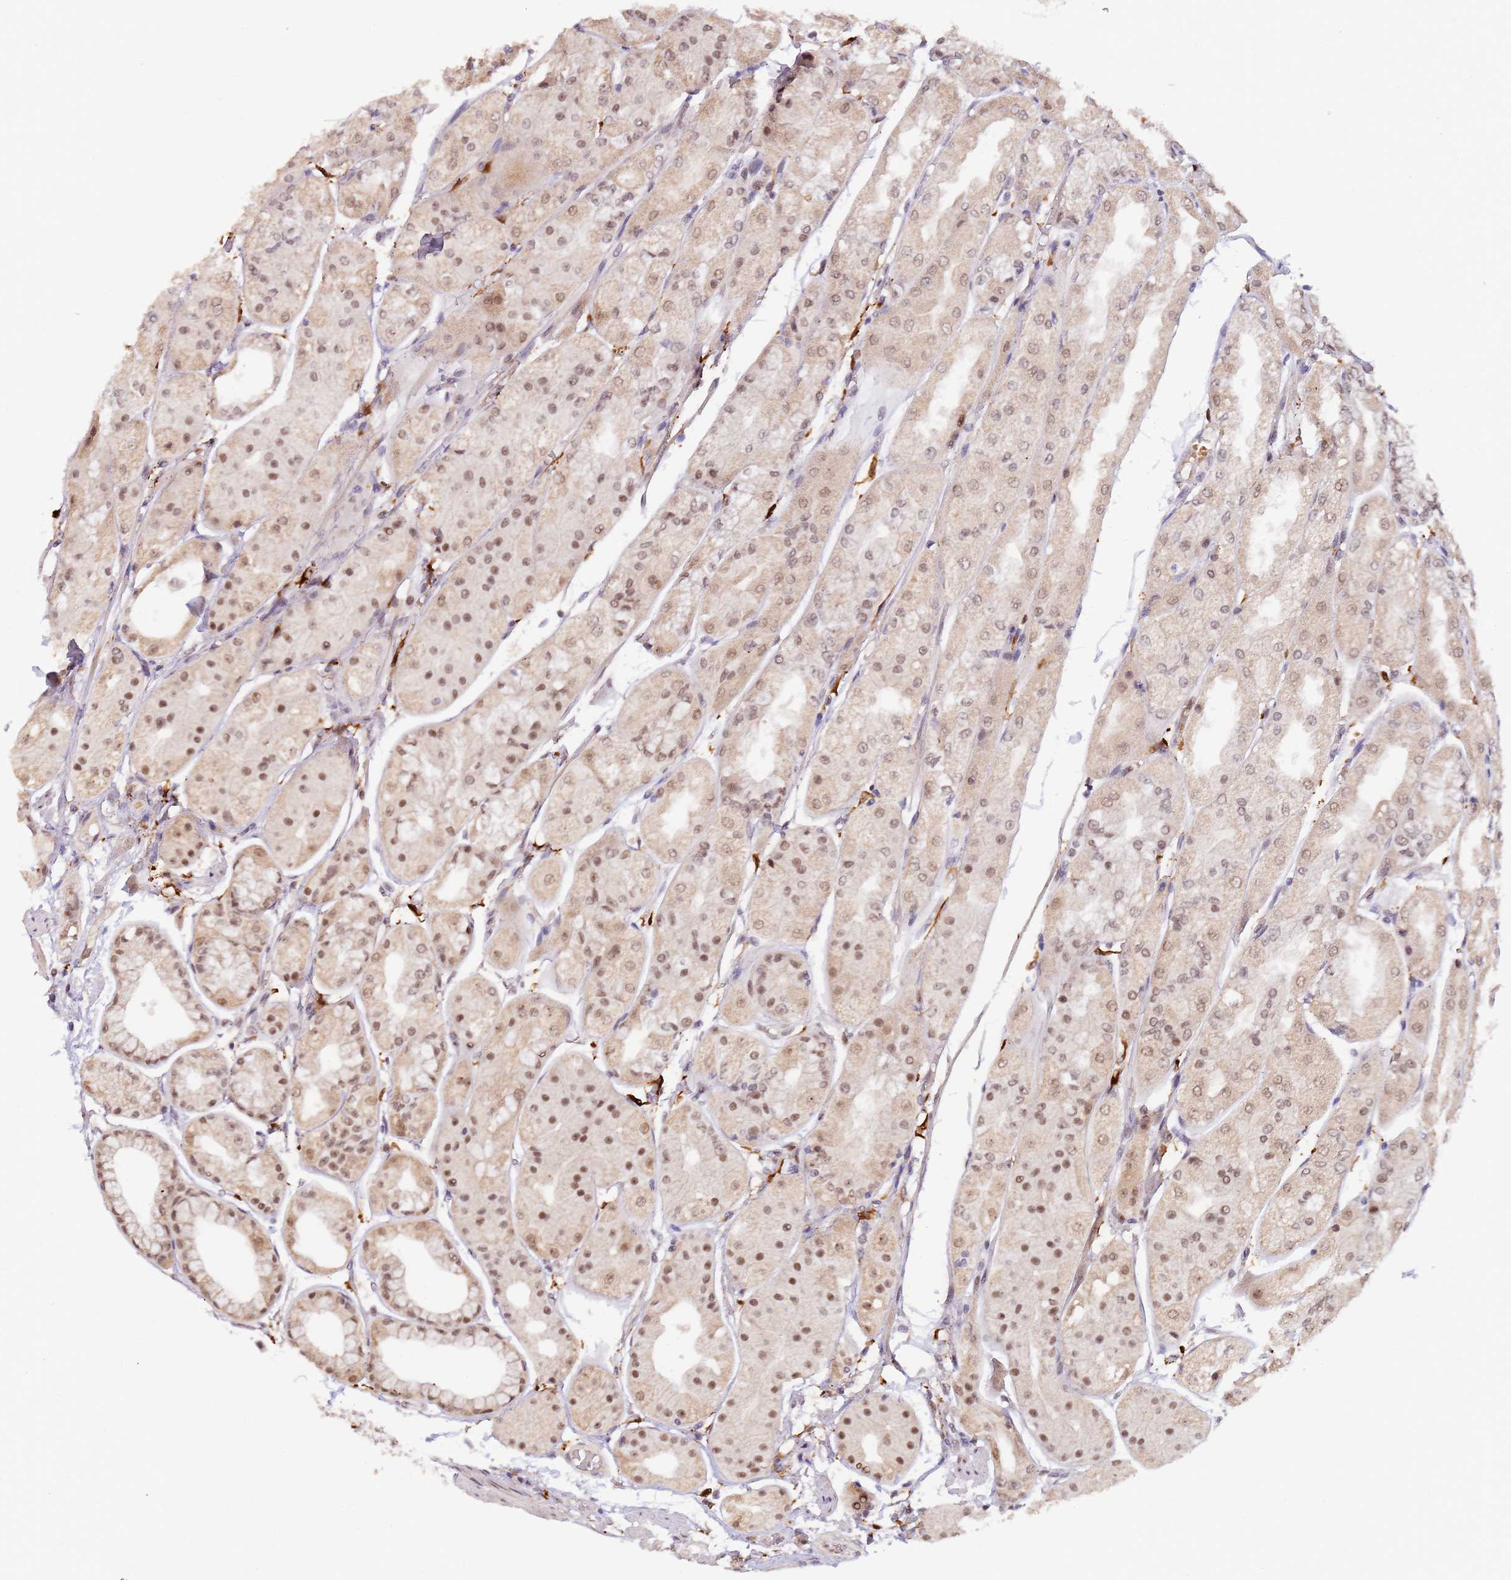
{"staining": {"intensity": "moderate", "quantity": ">75%", "location": "cytoplasmic/membranous,nuclear"}, "tissue": "stomach", "cell_type": "Glandular cells", "image_type": "normal", "snomed": [{"axis": "morphology", "description": "Normal tissue, NOS"}, {"axis": "topography", "description": "Stomach, upper"}], "caption": "Immunohistochemical staining of benign stomach exhibits medium levels of moderate cytoplasmic/membranous,nuclear staining in approximately >75% of glandular cells.", "gene": "LGALSL", "patient": {"sex": "male", "age": 72}}